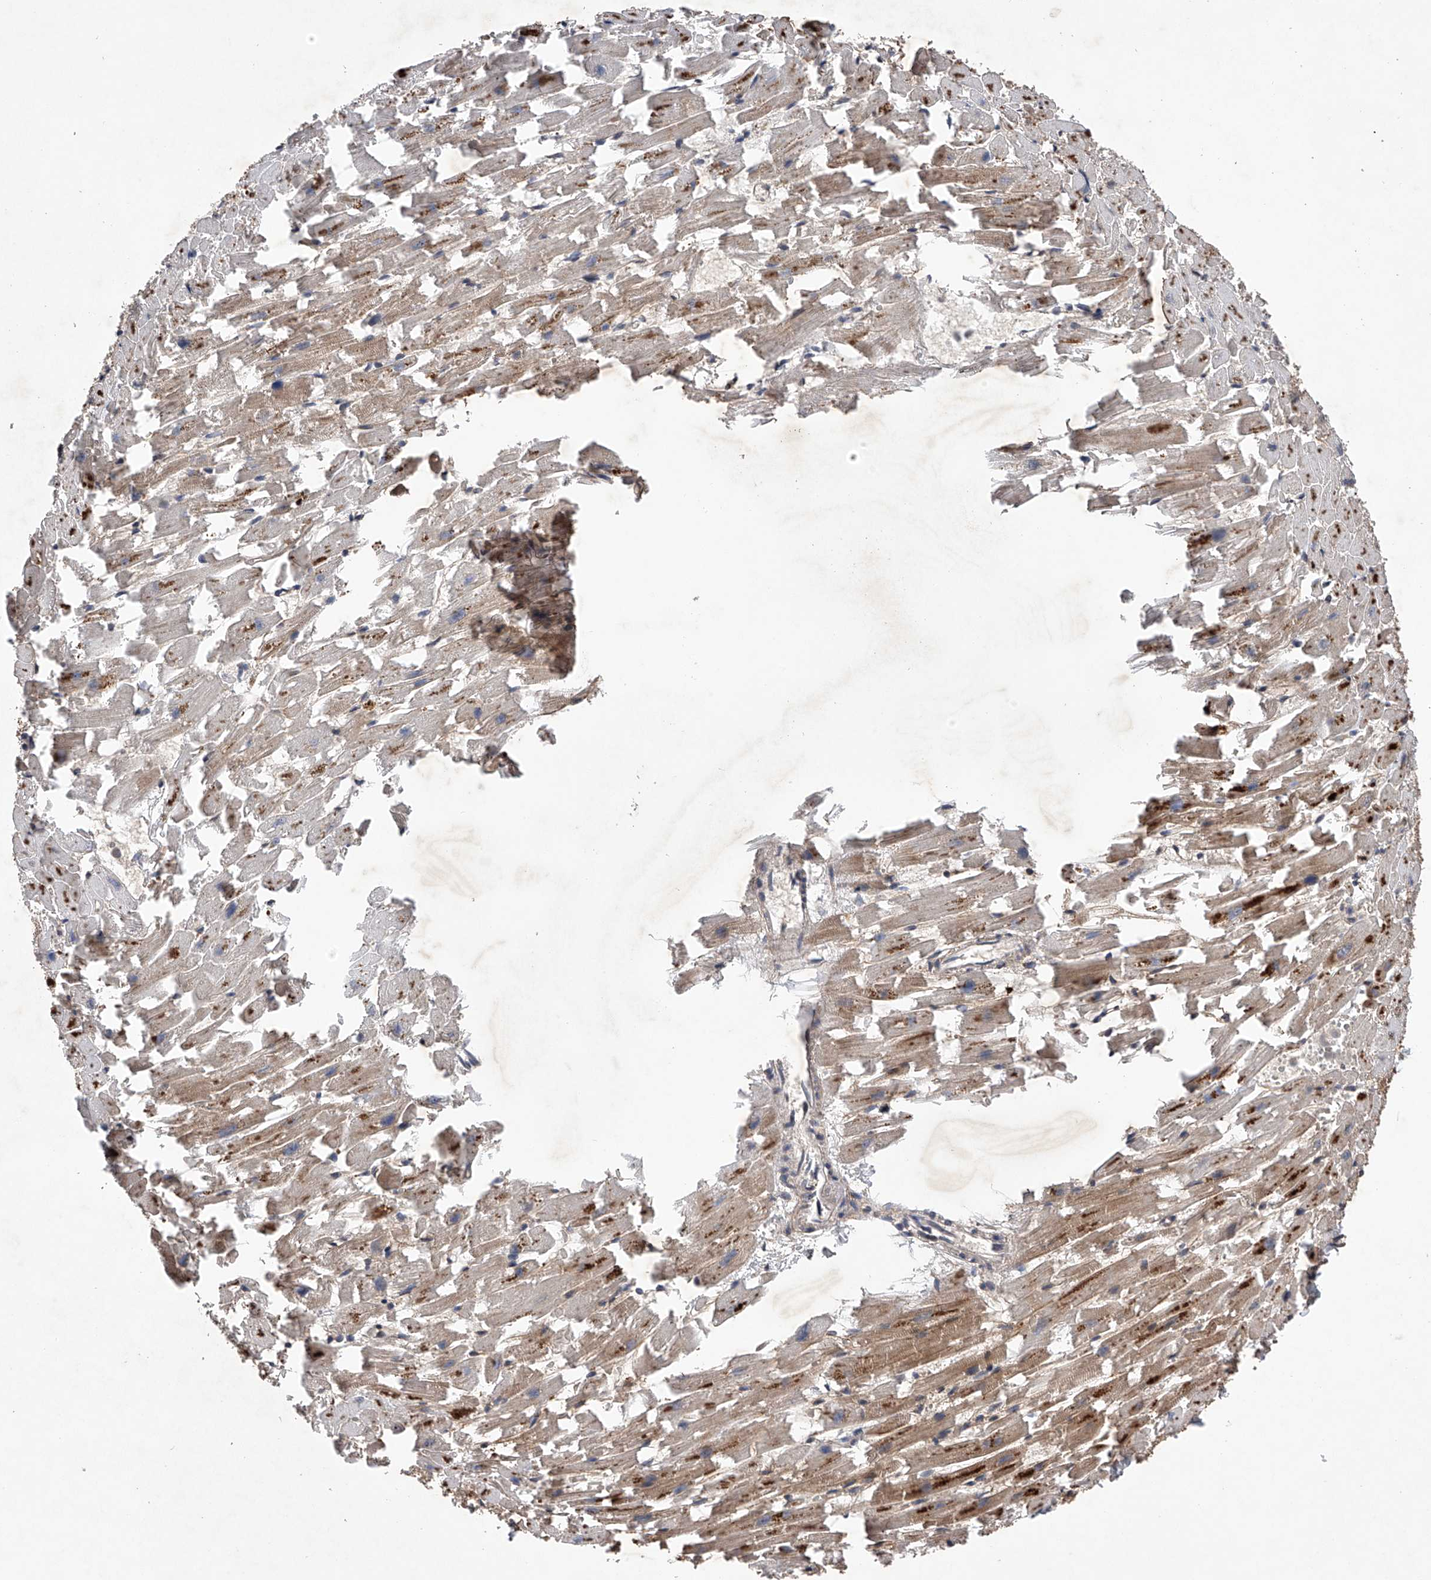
{"staining": {"intensity": "moderate", "quantity": ">75%", "location": "cytoplasmic/membranous"}, "tissue": "heart muscle", "cell_type": "Cardiomyocytes", "image_type": "normal", "snomed": [{"axis": "morphology", "description": "Normal tissue, NOS"}, {"axis": "topography", "description": "Heart"}], "caption": "IHC photomicrograph of benign heart muscle stained for a protein (brown), which demonstrates medium levels of moderate cytoplasmic/membranous positivity in about >75% of cardiomyocytes.", "gene": "MAP3K11", "patient": {"sex": "female", "age": 64}}